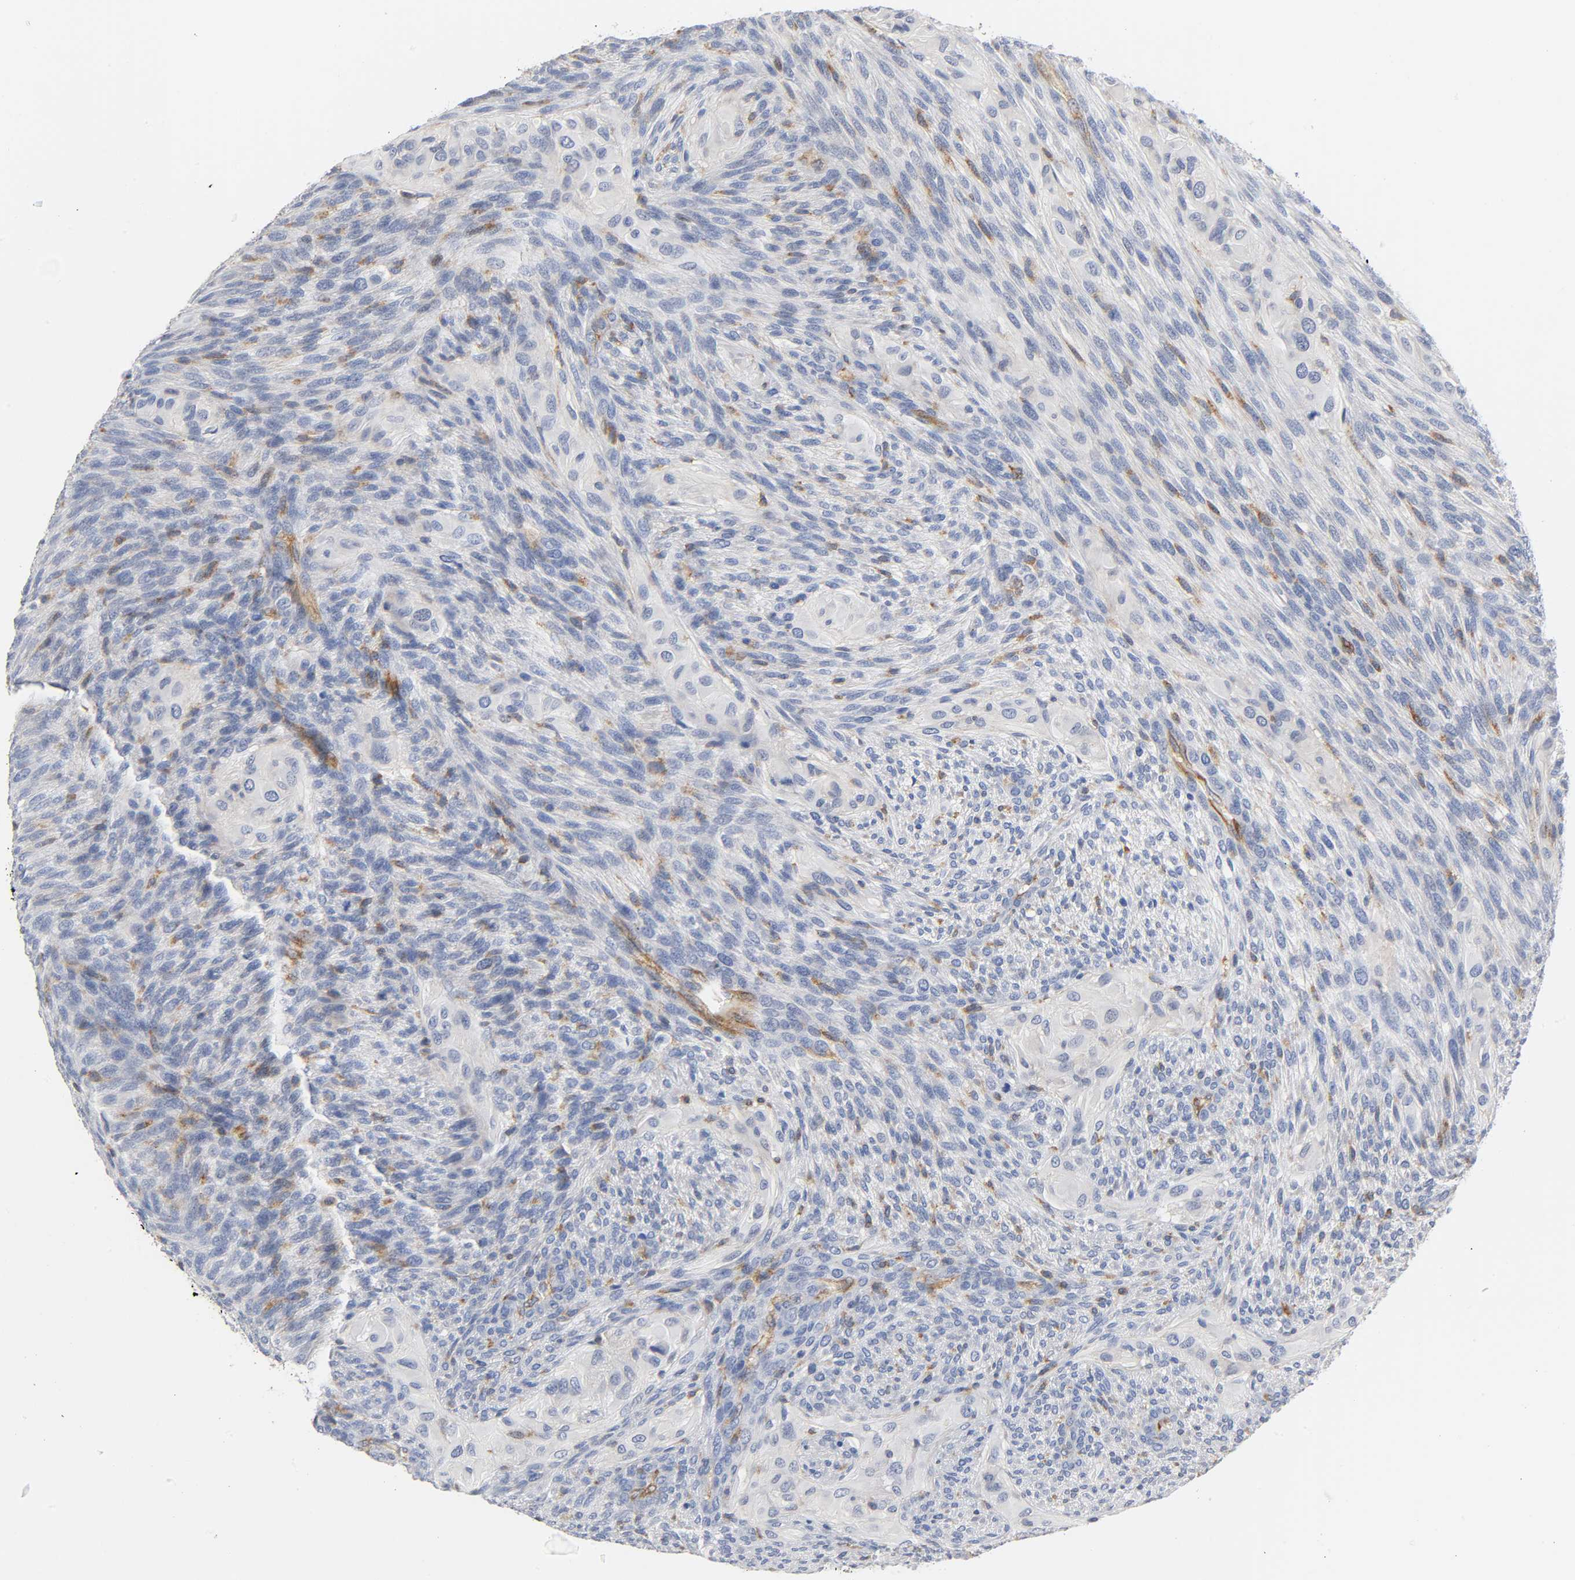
{"staining": {"intensity": "moderate", "quantity": "<25%", "location": "cytoplasmic/membranous"}, "tissue": "glioma", "cell_type": "Tumor cells", "image_type": "cancer", "snomed": [{"axis": "morphology", "description": "Glioma, malignant, High grade"}, {"axis": "topography", "description": "Cerebral cortex"}], "caption": "IHC (DAB (3,3'-diaminobenzidine)) staining of human glioma demonstrates moderate cytoplasmic/membranous protein expression in about <25% of tumor cells.", "gene": "CD2AP", "patient": {"sex": "female", "age": 55}}